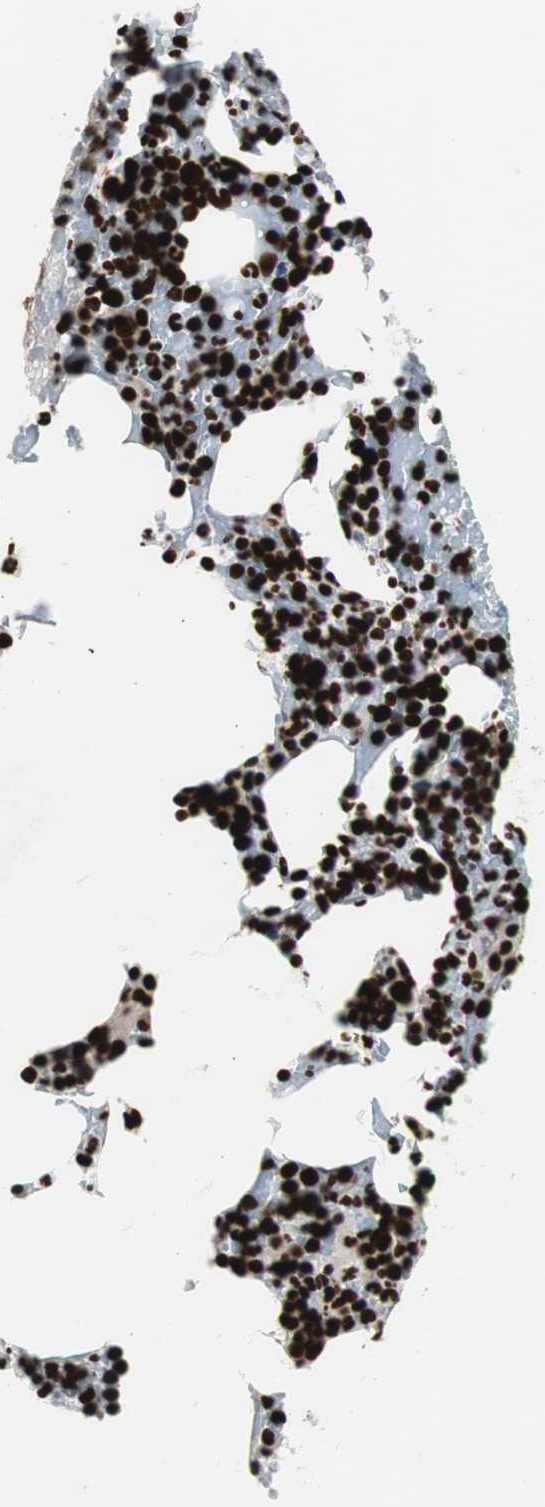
{"staining": {"intensity": "strong", "quantity": ">75%", "location": "nuclear"}, "tissue": "bone marrow", "cell_type": "Hematopoietic cells", "image_type": "normal", "snomed": [{"axis": "morphology", "description": "Normal tissue, NOS"}, {"axis": "topography", "description": "Bone marrow"}], "caption": "The histopathology image shows staining of unremarkable bone marrow, revealing strong nuclear protein expression (brown color) within hematopoietic cells. The staining was performed using DAB (3,3'-diaminobenzidine), with brown indicating positive protein expression. Nuclei are stained blue with hematoxylin.", "gene": "MTA2", "patient": {"sex": "female", "age": 66}}